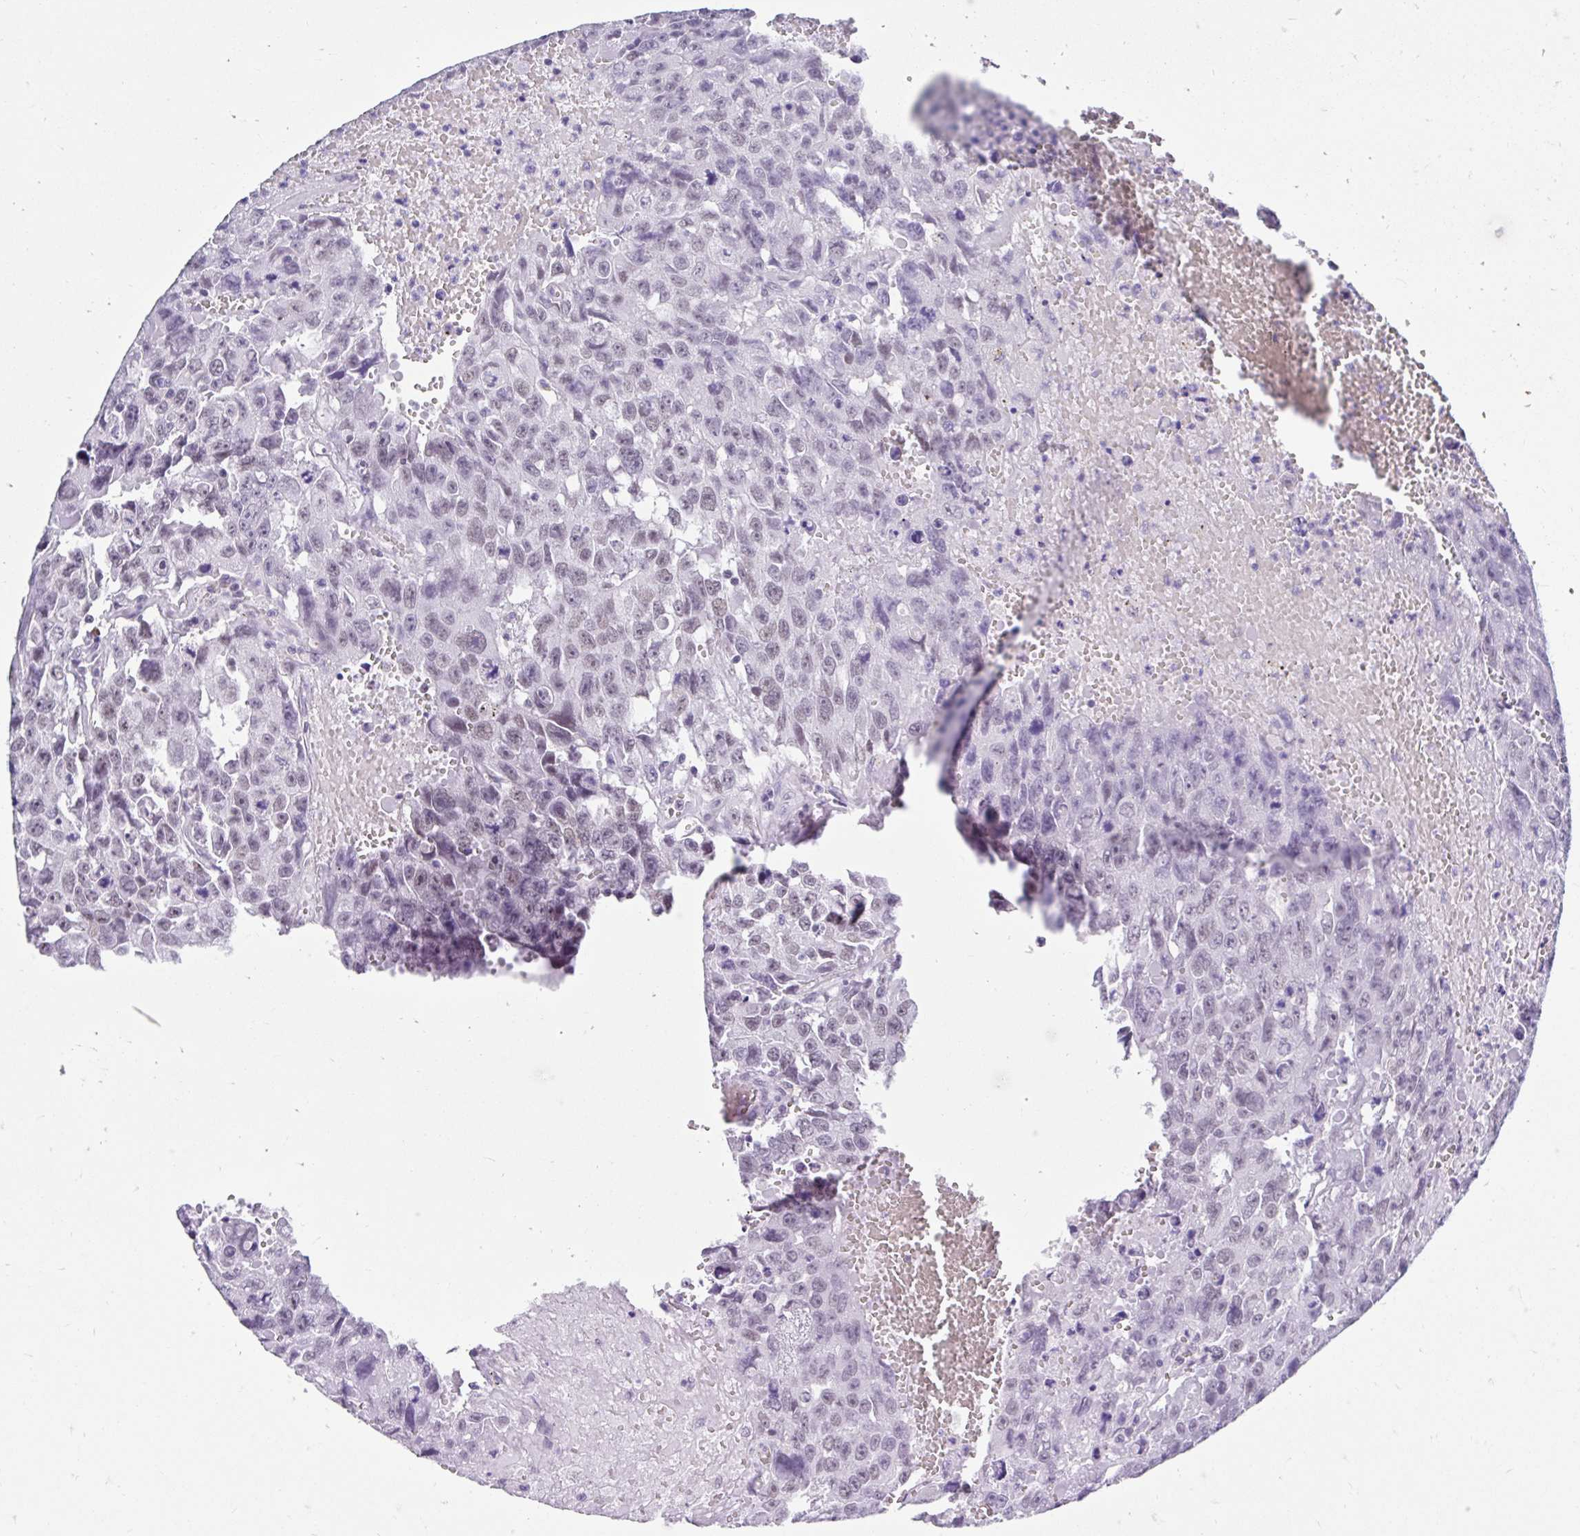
{"staining": {"intensity": "weak", "quantity": "<25%", "location": "nuclear"}, "tissue": "testis cancer", "cell_type": "Tumor cells", "image_type": "cancer", "snomed": [{"axis": "morphology", "description": "Seminoma, NOS"}, {"axis": "topography", "description": "Testis"}], "caption": "Image shows no protein positivity in tumor cells of seminoma (testis) tissue. (Brightfield microscopy of DAB IHC at high magnification).", "gene": "DCAF17", "patient": {"sex": "male", "age": 26}}